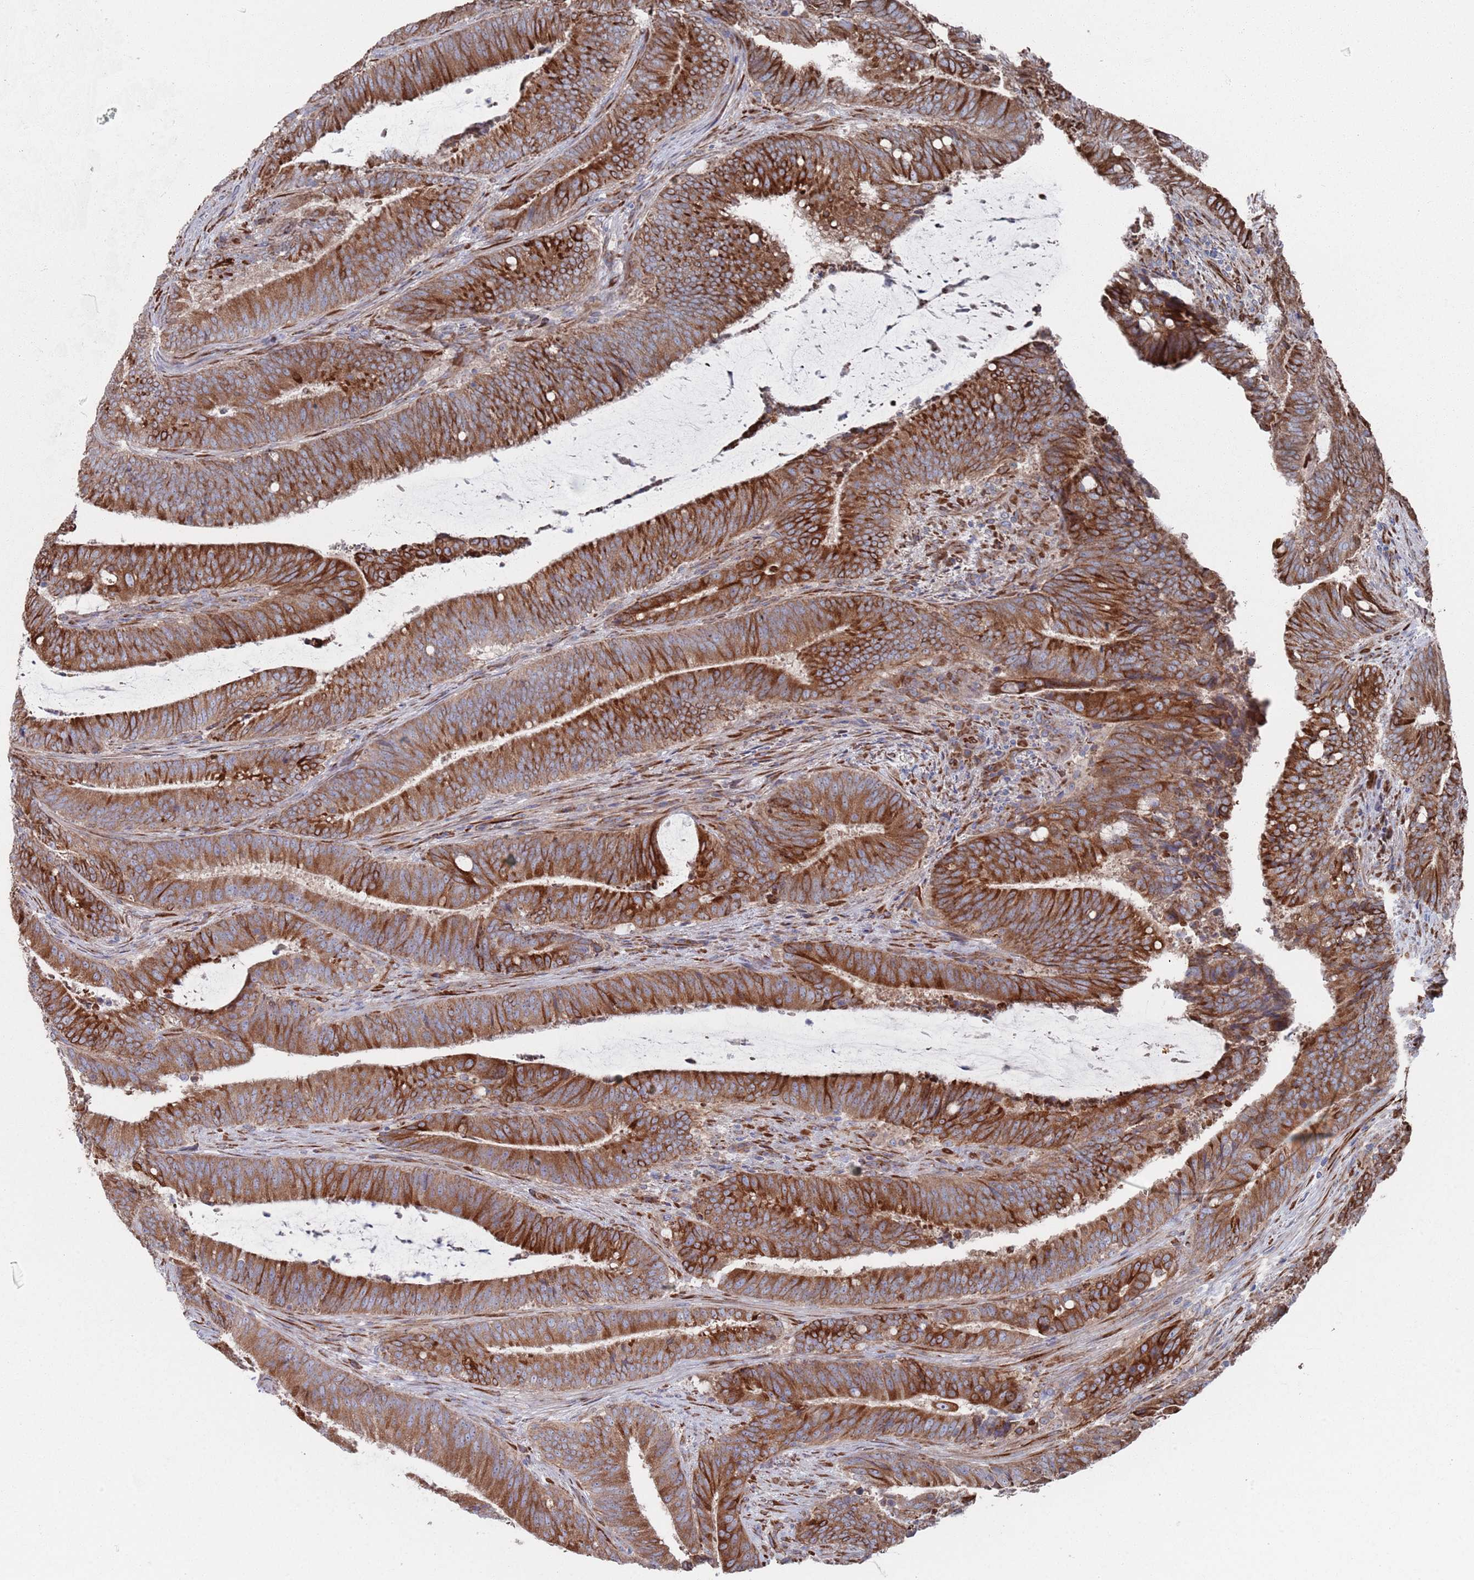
{"staining": {"intensity": "strong", "quantity": ">75%", "location": "cytoplasmic/membranous"}, "tissue": "colorectal cancer", "cell_type": "Tumor cells", "image_type": "cancer", "snomed": [{"axis": "morphology", "description": "Adenocarcinoma, NOS"}, {"axis": "topography", "description": "Colon"}], "caption": "Protein expression analysis of colorectal adenocarcinoma shows strong cytoplasmic/membranous staining in approximately >75% of tumor cells. Immunohistochemistry (ihc) stains the protein in brown and the nuclei are stained blue.", "gene": "CCDC106", "patient": {"sex": "female", "age": 43}}